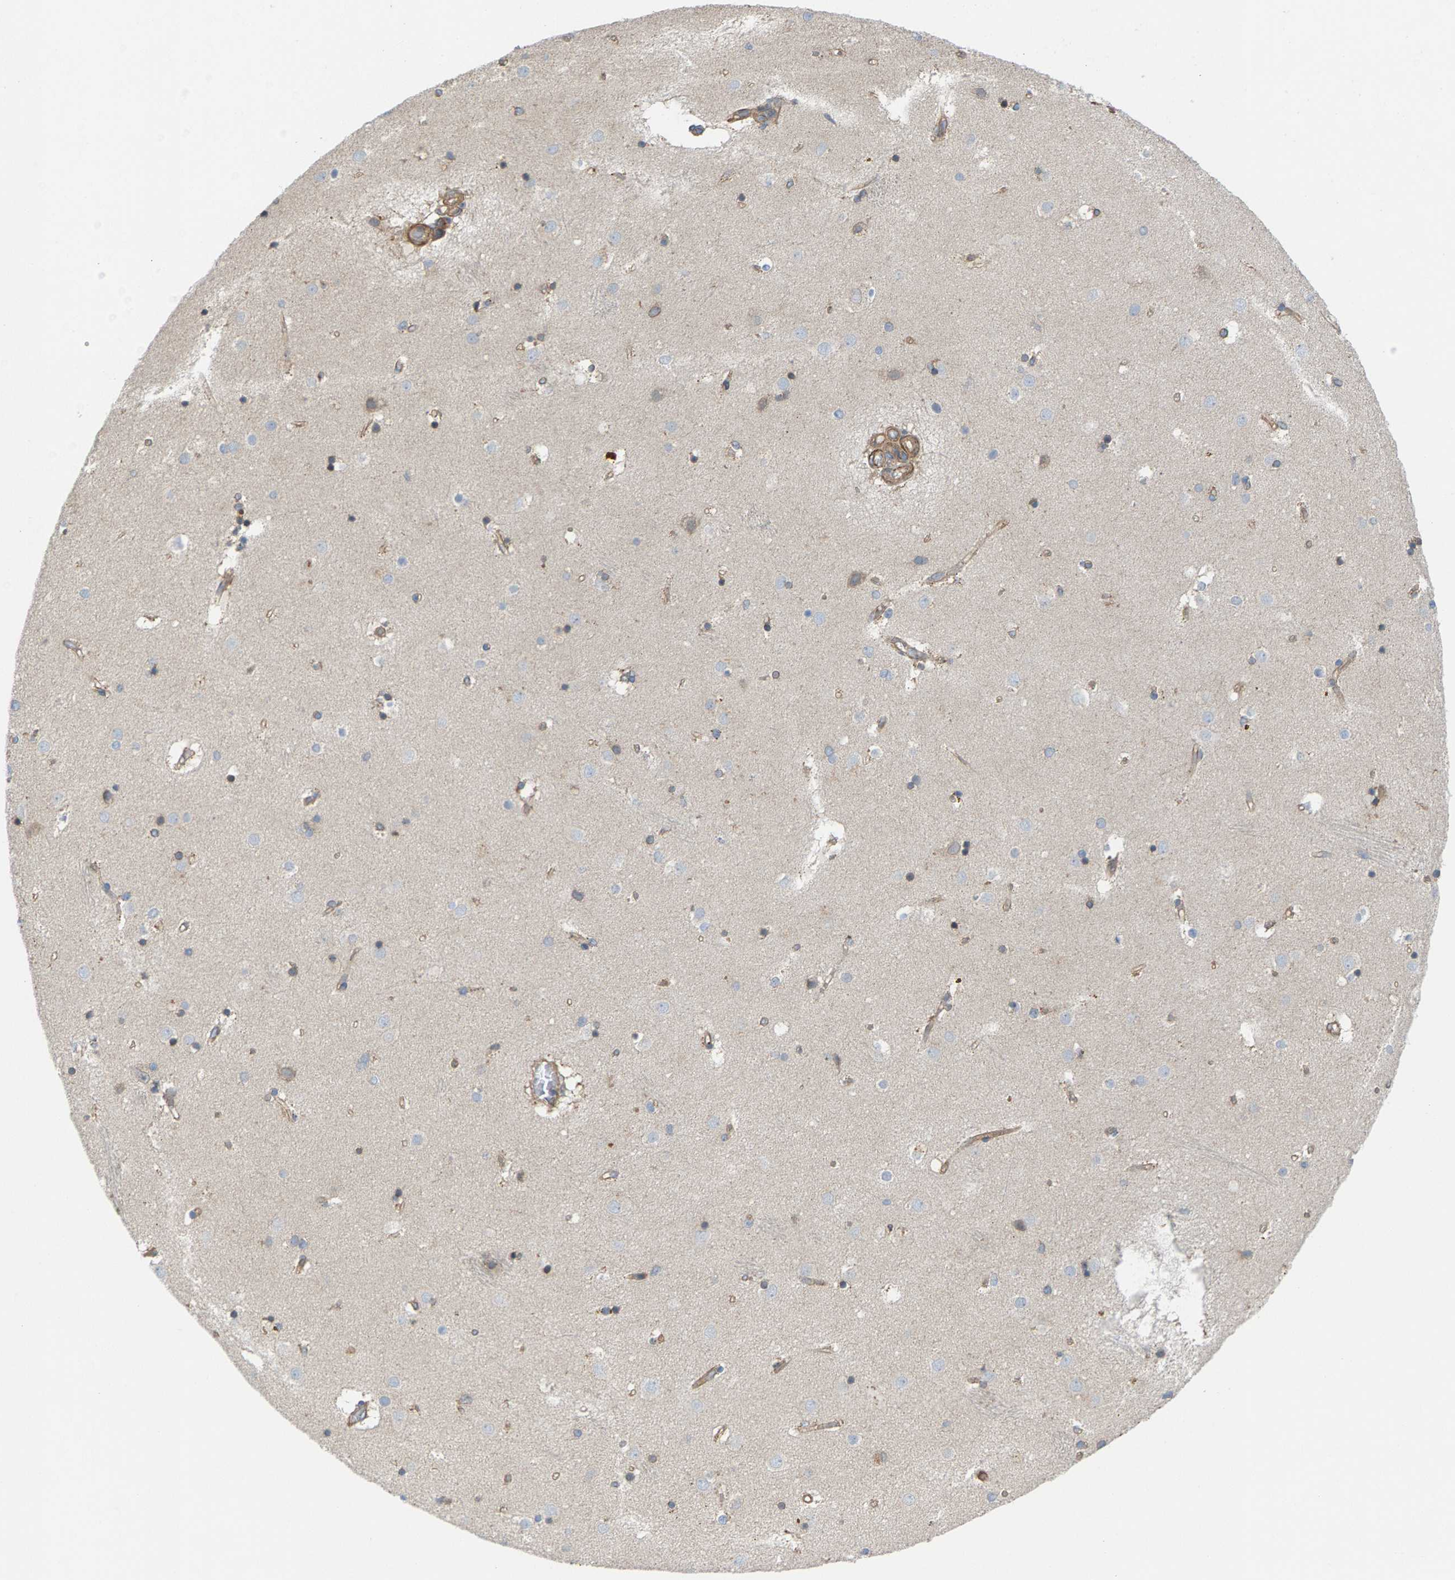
{"staining": {"intensity": "negative", "quantity": "none", "location": "none"}, "tissue": "caudate", "cell_type": "Glial cells", "image_type": "normal", "snomed": [{"axis": "morphology", "description": "Normal tissue, NOS"}, {"axis": "topography", "description": "Lateral ventricle wall"}], "caption": "High power microscopy photomicrograph of an IHC image of normal caudate, revealing no significant staining in glial cells. Nuclei are stained in blue.", "gene": "PDCL", "patient": {"sex": "male", "age": 70}}